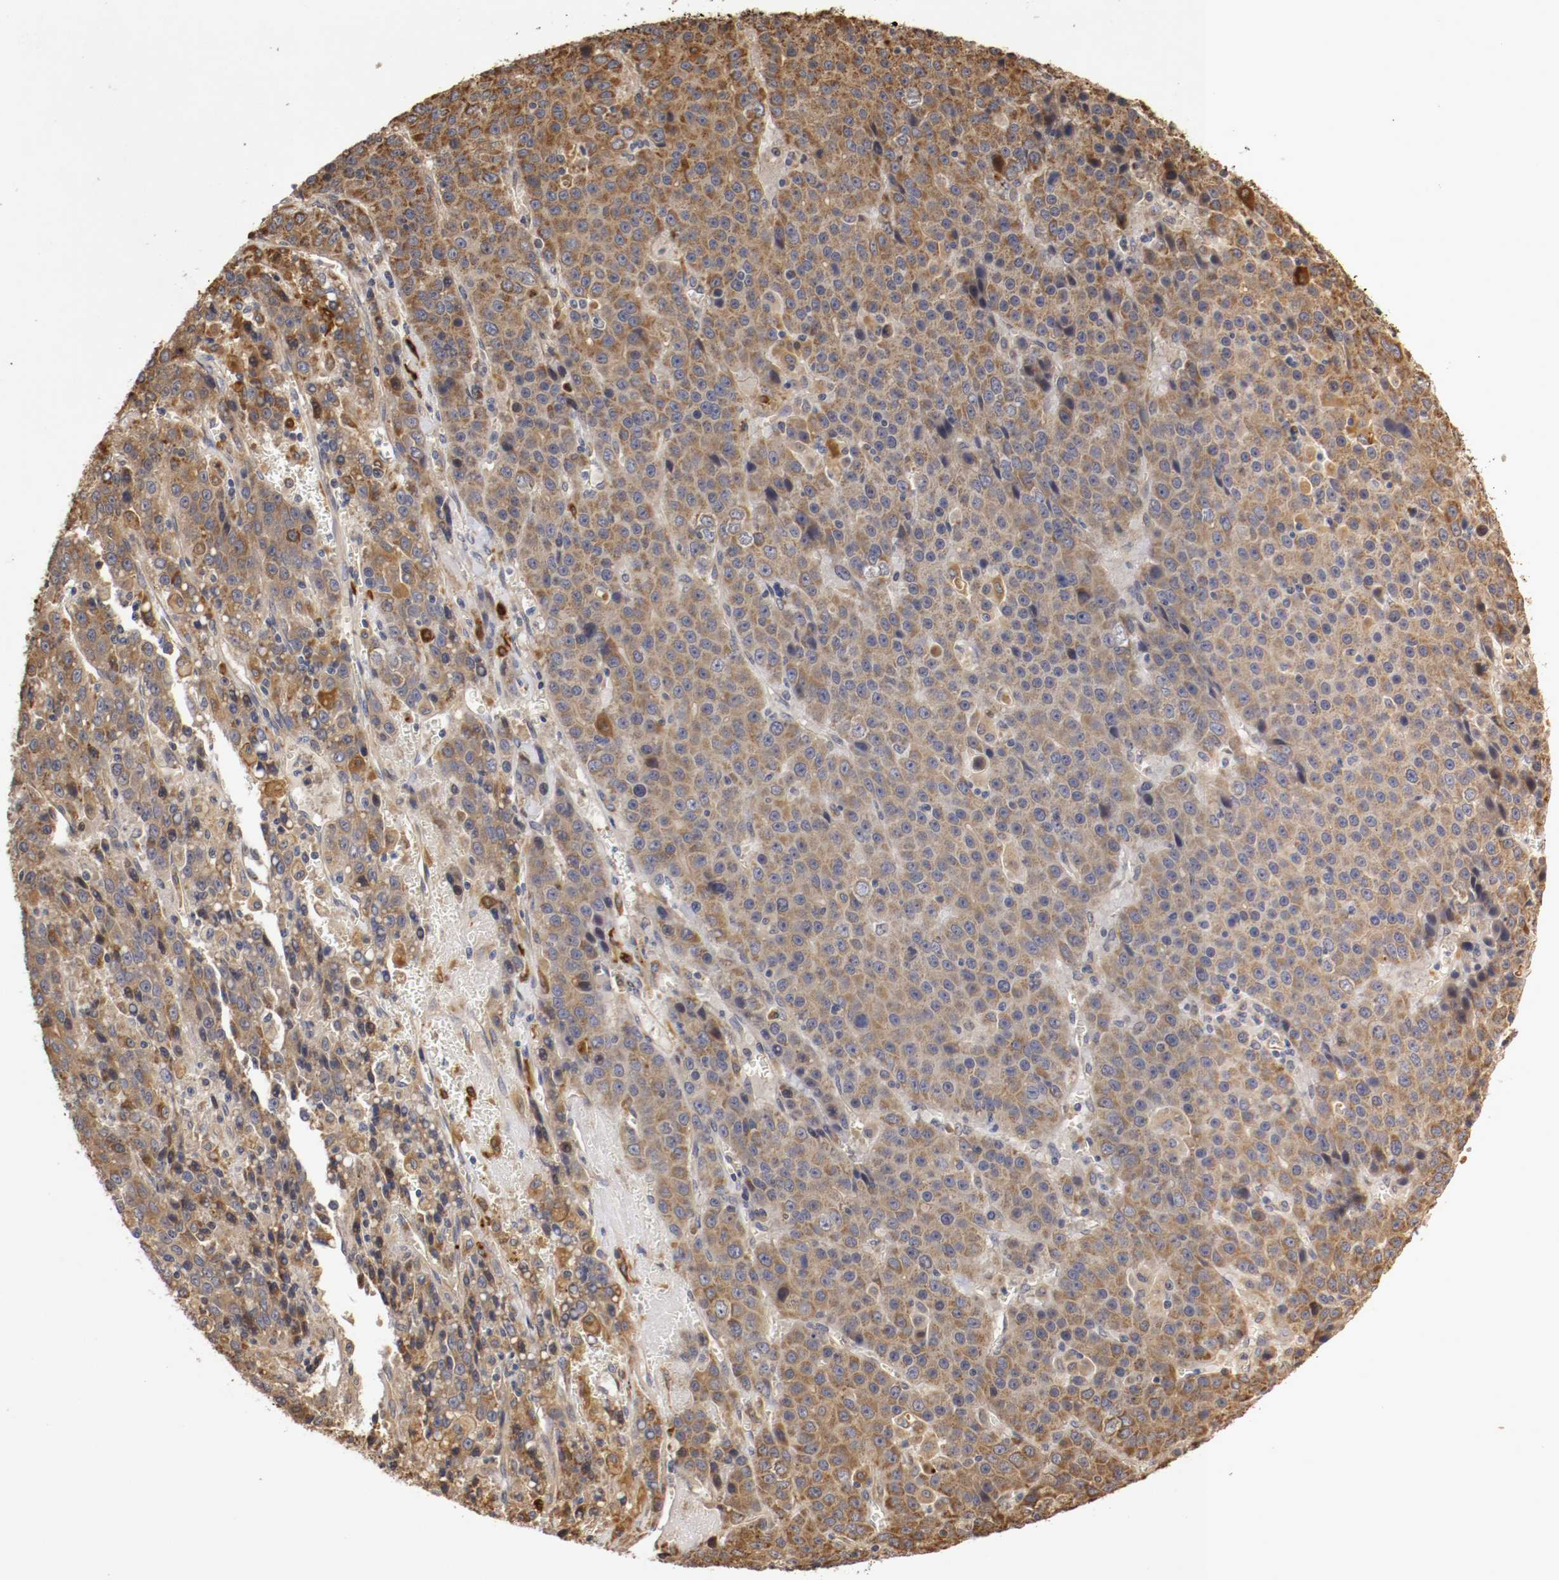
{"staining": {"intensity": "moderate", "quantity": ">75%", "location": "cytoplasmic/membranous"}, "tissue": "liver cancer", "cell_type": "Tumor cells", "image_type": "cancer", "snomed": [{"axis": "morphology", "description": "Carcinoma, Hepatocellular, NOS"}, {"axis": "topography", "description": "Liver"}], "caption": "Tumor cells demonstrate medium levels of moderate cytoplasmic/membranous positivity in about >75% of cells in human hepatocellular carcinoma (liver).", "gene": "VEZT", "patient": {"sex": "female", "age": 53}}